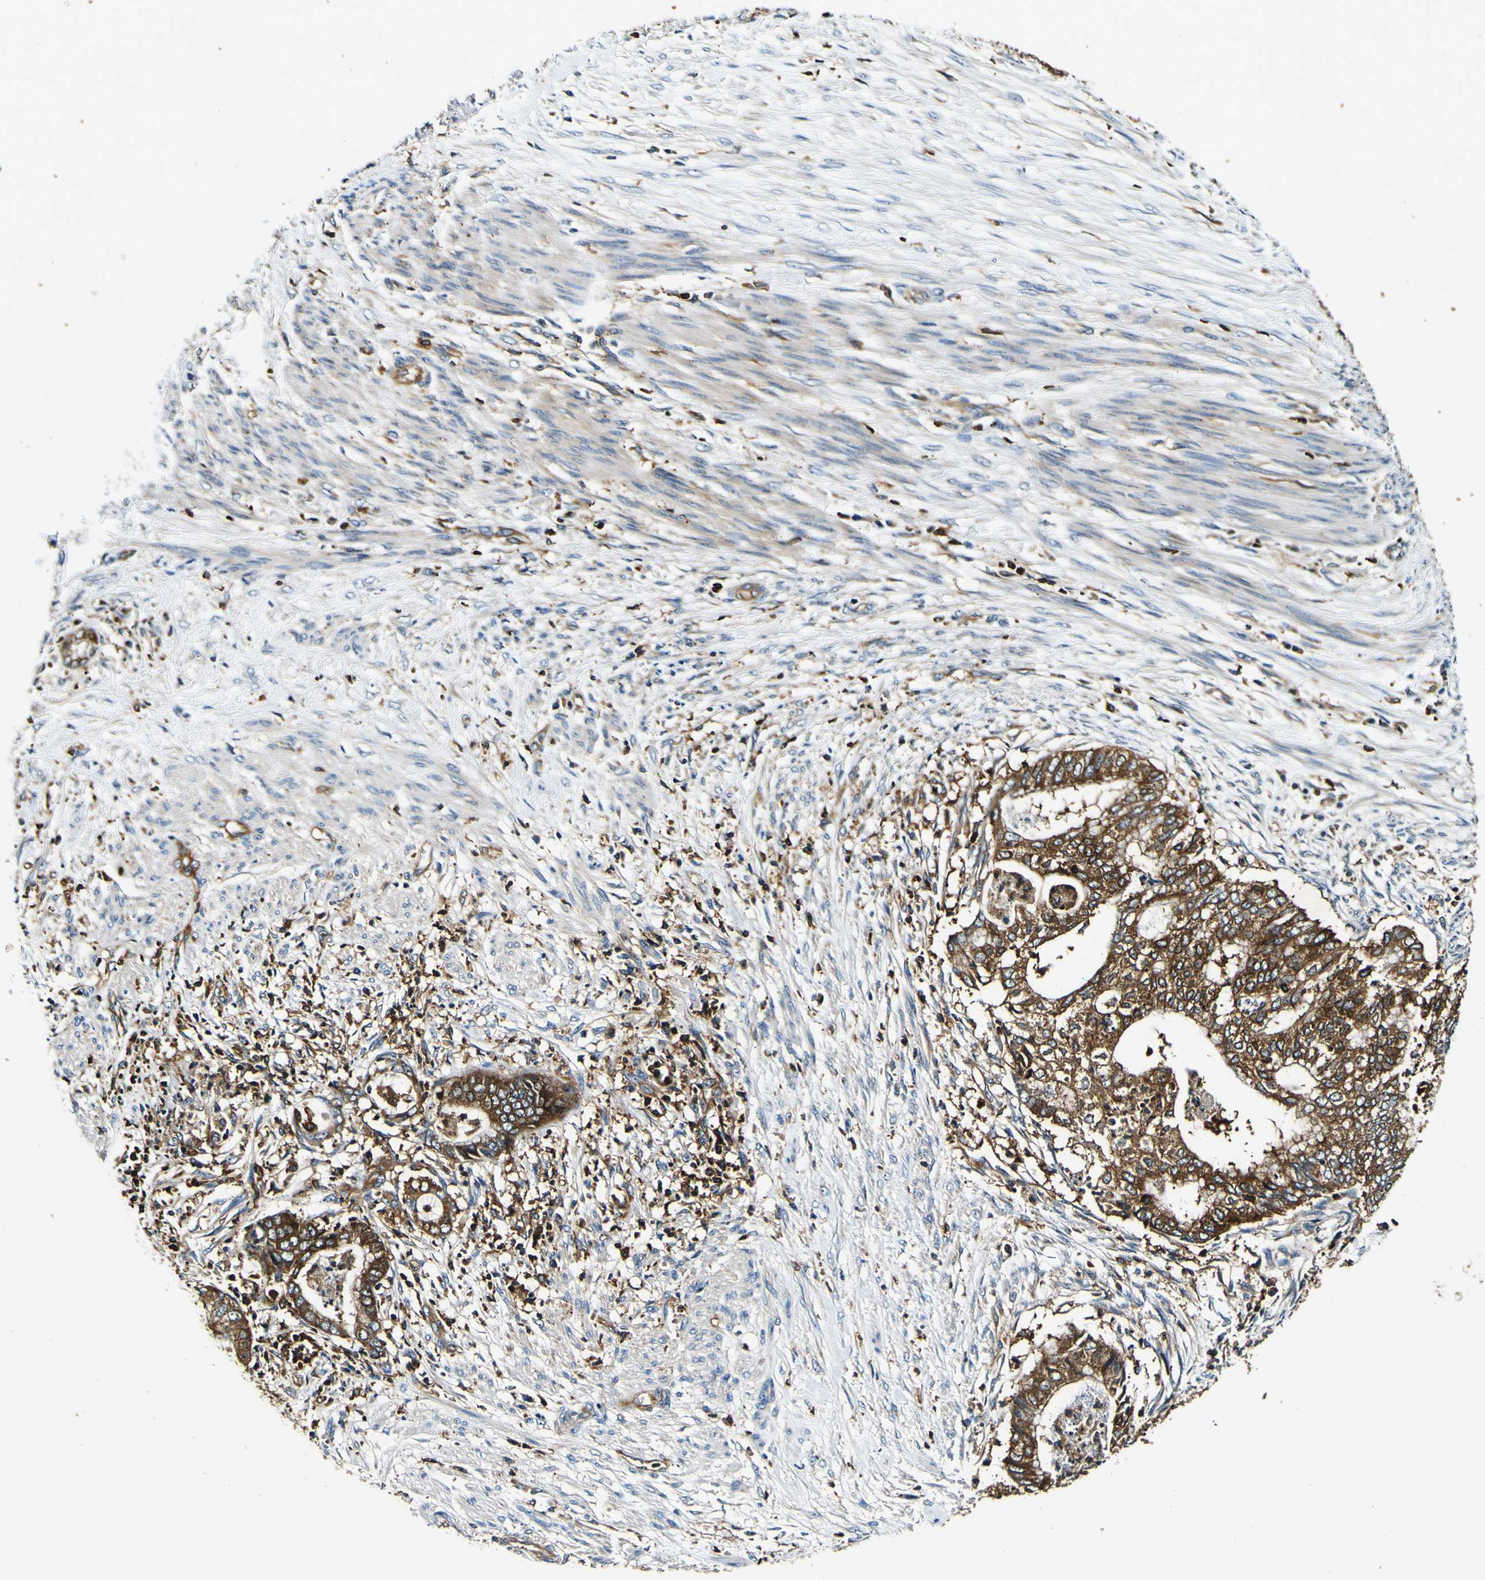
{"staining": {"intensity": "strong", "quantity": ">75%", "location": "cytoplasmic/membranous"}, "tissue": "endometrial cancer", "cell_type": "Tumor cells", "image_type": "cancer", "snomed": [{"axis": "morphology", "description": "Necrosis, NOS"}, {"axis": "morphology", "description": "Adenocarcinoma, NOS"}, {"axis": "topography", "description": "Endometrium"}], "caption": "A micrograph showing strong cytoplasmic/membranous expression in approximately >75% of tumor cells in adenocarcinoma (endometrial), as visualized by brown immunohistochemical staining.", "gene": "RHOT2", "patient": {"sex": "female", "age": 79}}